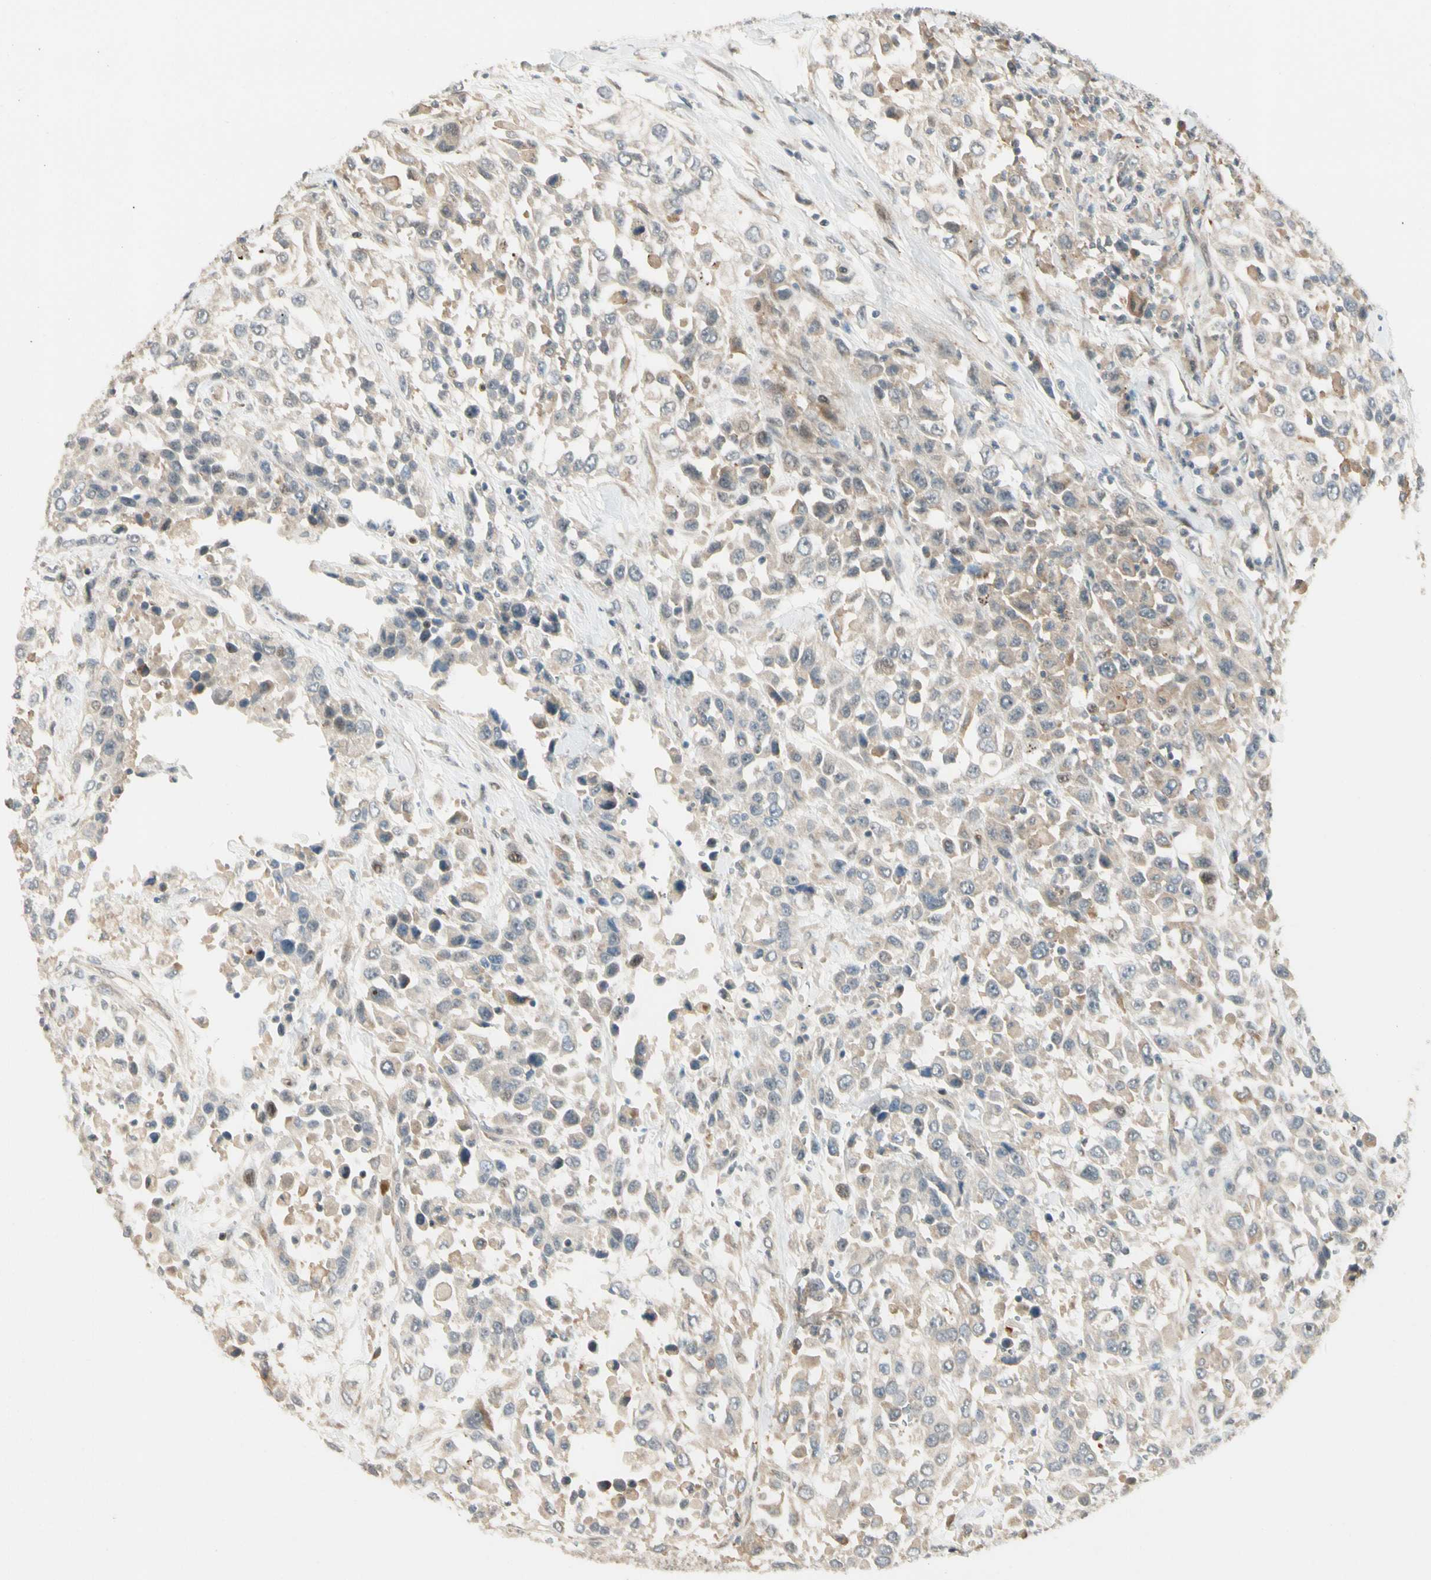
{"staining": {"intensity": "moderate", "quantity": "25%-75%", "location": "cytoplasmic/membranous"}, "tissue": "urothelial cancer", "cell_type": "Tumor cells", "image_type": "cancer", "snomed": [{"axis": "morphology", "description": "Urothelial carcinoma, High grade"}, {"axis": "topography", "description": "Urinary bladder"}], "caption": "IHC of human urothelial carcinoma (high-grade) exhibits medium levels of moderate cytoplasmic/membranous expression in approximately 25%-75% of tumor cells.", "gene": "FNDC3B", "patient": {"sex": "female", "age": 80}}